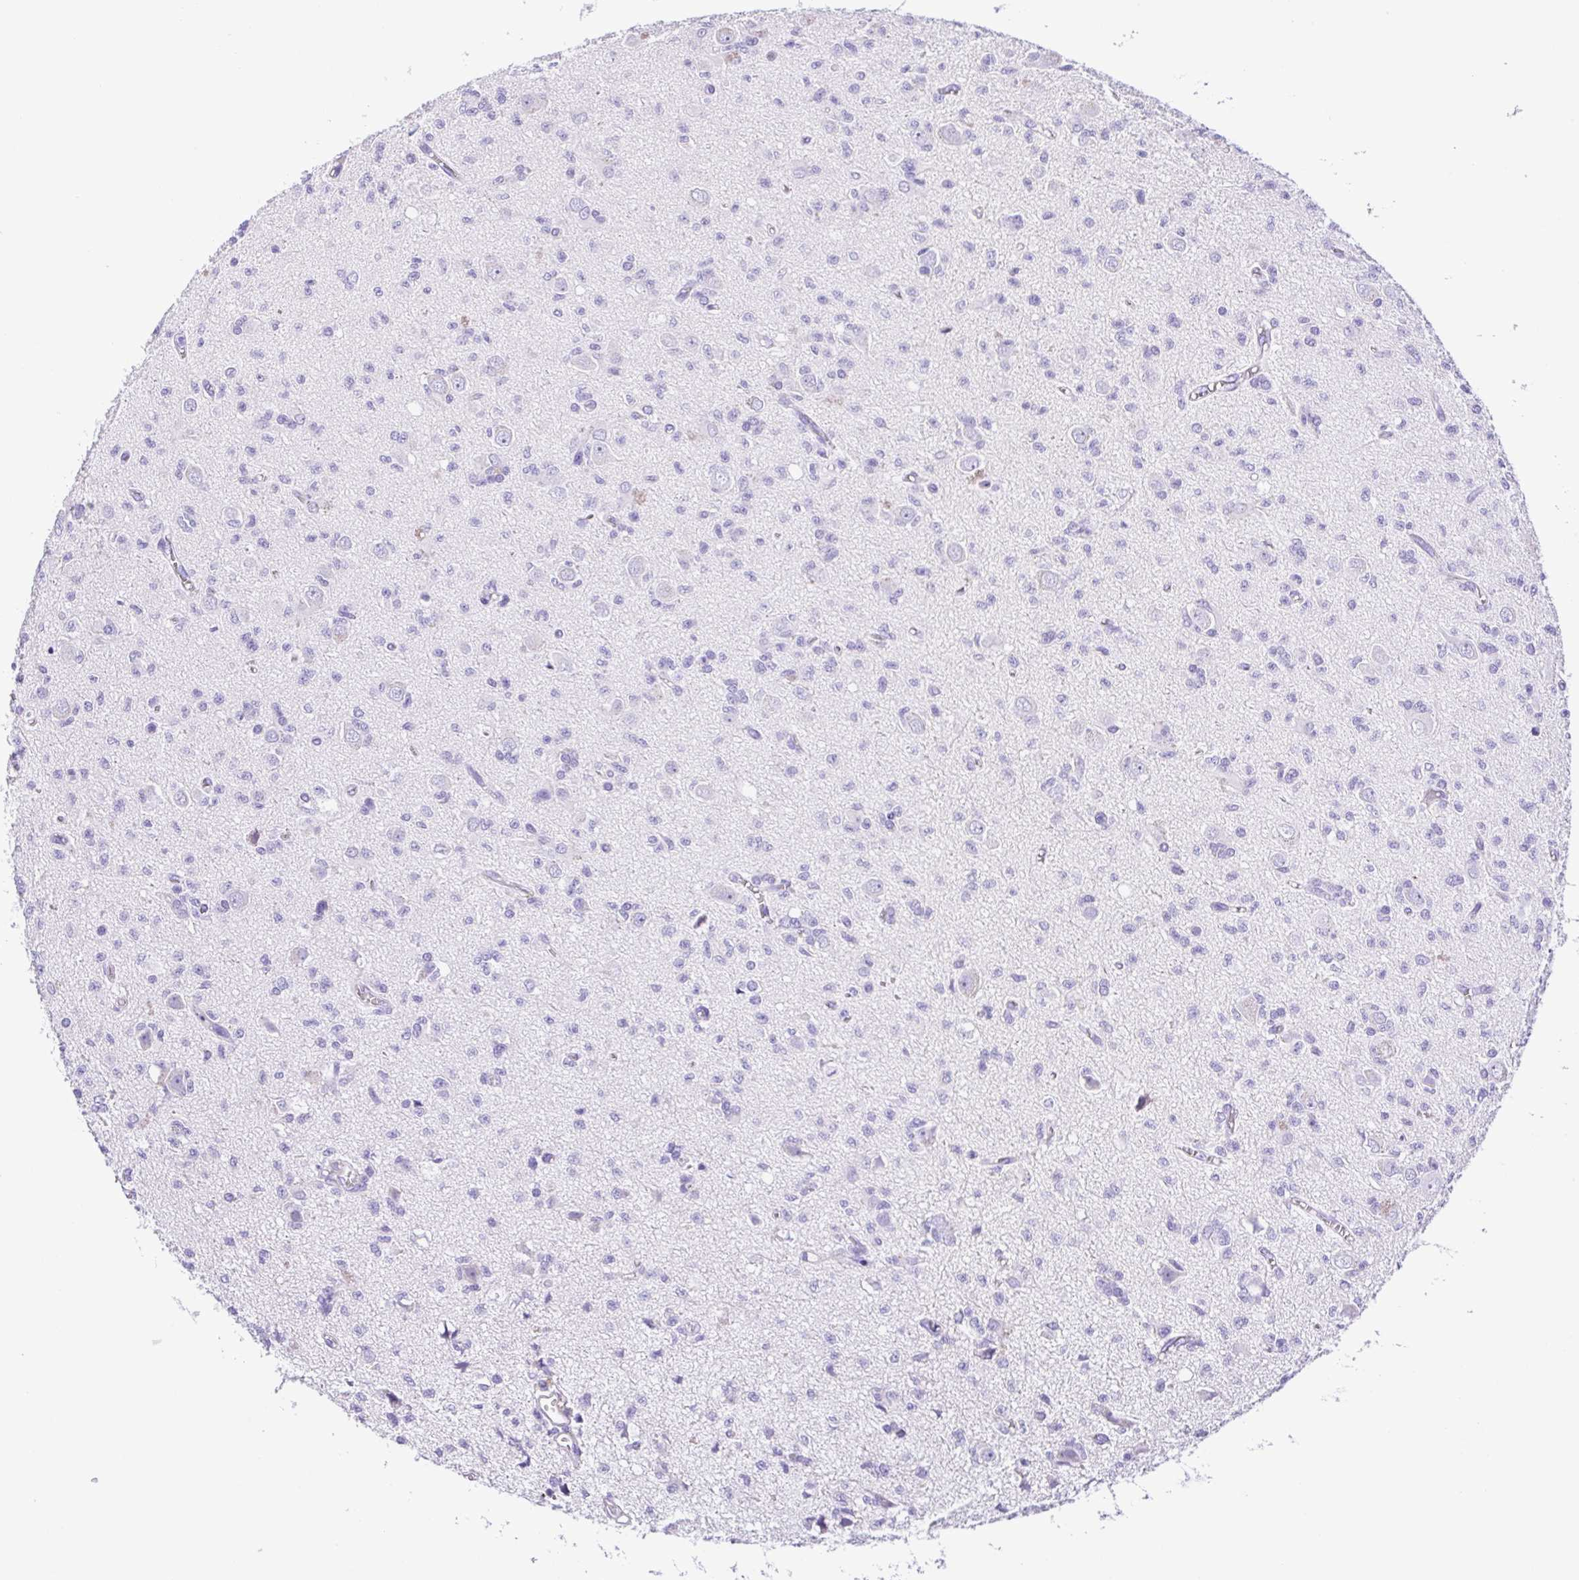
{"staining": {"intensity": "negative", "quantity": "none", "location": "none"}, "tissue": "glioma", "cell_type": "Tumor cells", "image_type": "cancer", "snomed": [{"axis": "morphology", "description": "Glioma, malignant, Low grade"}, {"axis": "topography", "description": "Brain"}], "caption": "This is a micrograph of immunohistochemistry (IHC) staining of malignant glioma (low-grade), which shows no expression in tumor cells.", "gene": "CD72", "patient": {"sex": "male", "age": 64}}